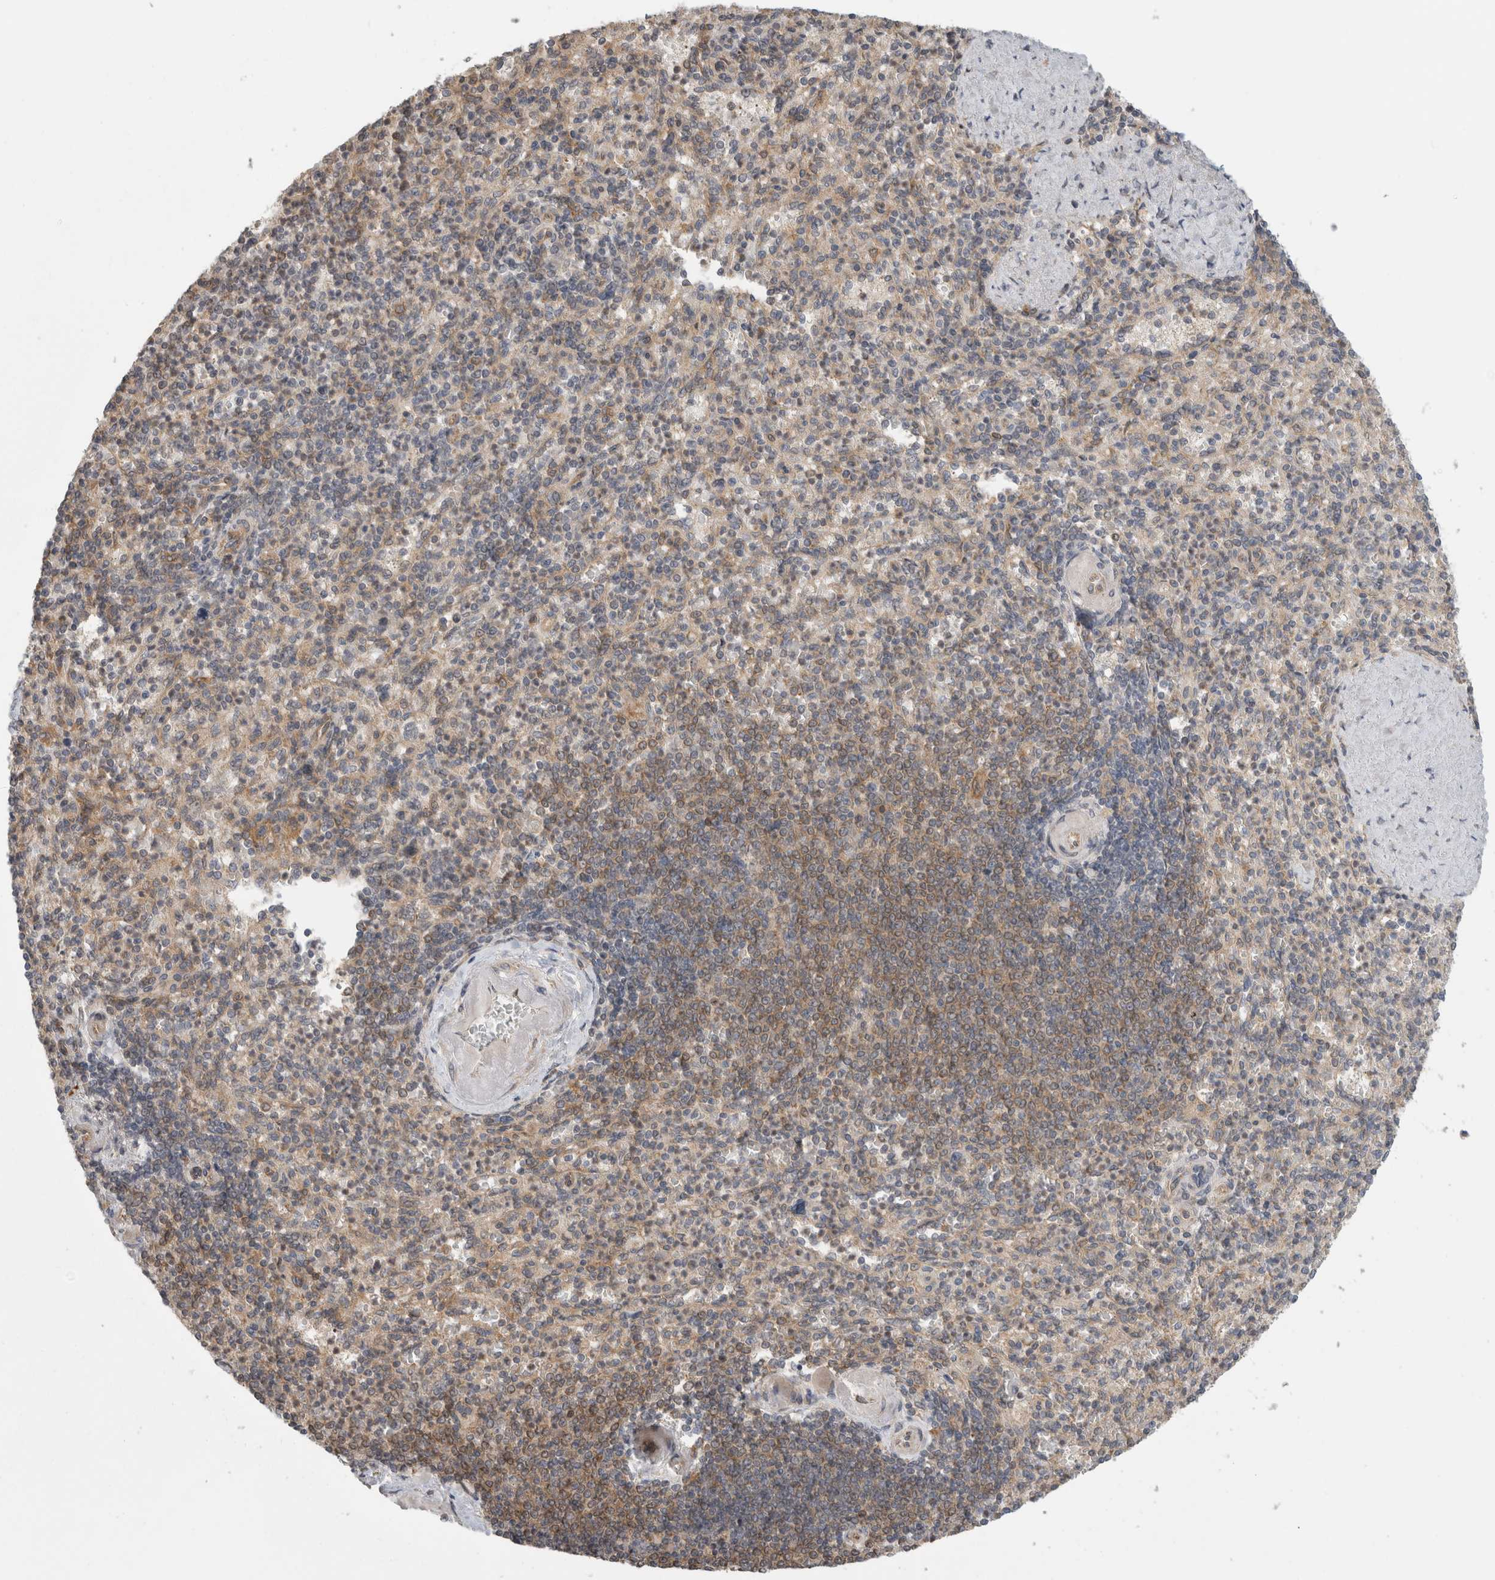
{"staining": {"intensity": "negative", "quantity": "none", "location": "none"}, "tissue": "spleen", "cell_type": "Cells in red pulp", "image_type": "normal", "snomed": [{"axis": "morphology", "description": "Normal tissue, NOS"}, {"axis": "topography", "description": "Spleen"}], "caption": "Spleen was stained to show a protein in brown. There is no significant expression in cells in red pulp. (Immunohistochemistry, brightfield microscopy, high magnification).", "gene": "WASF2", "patient": {"sex": "female", "age": 74}}